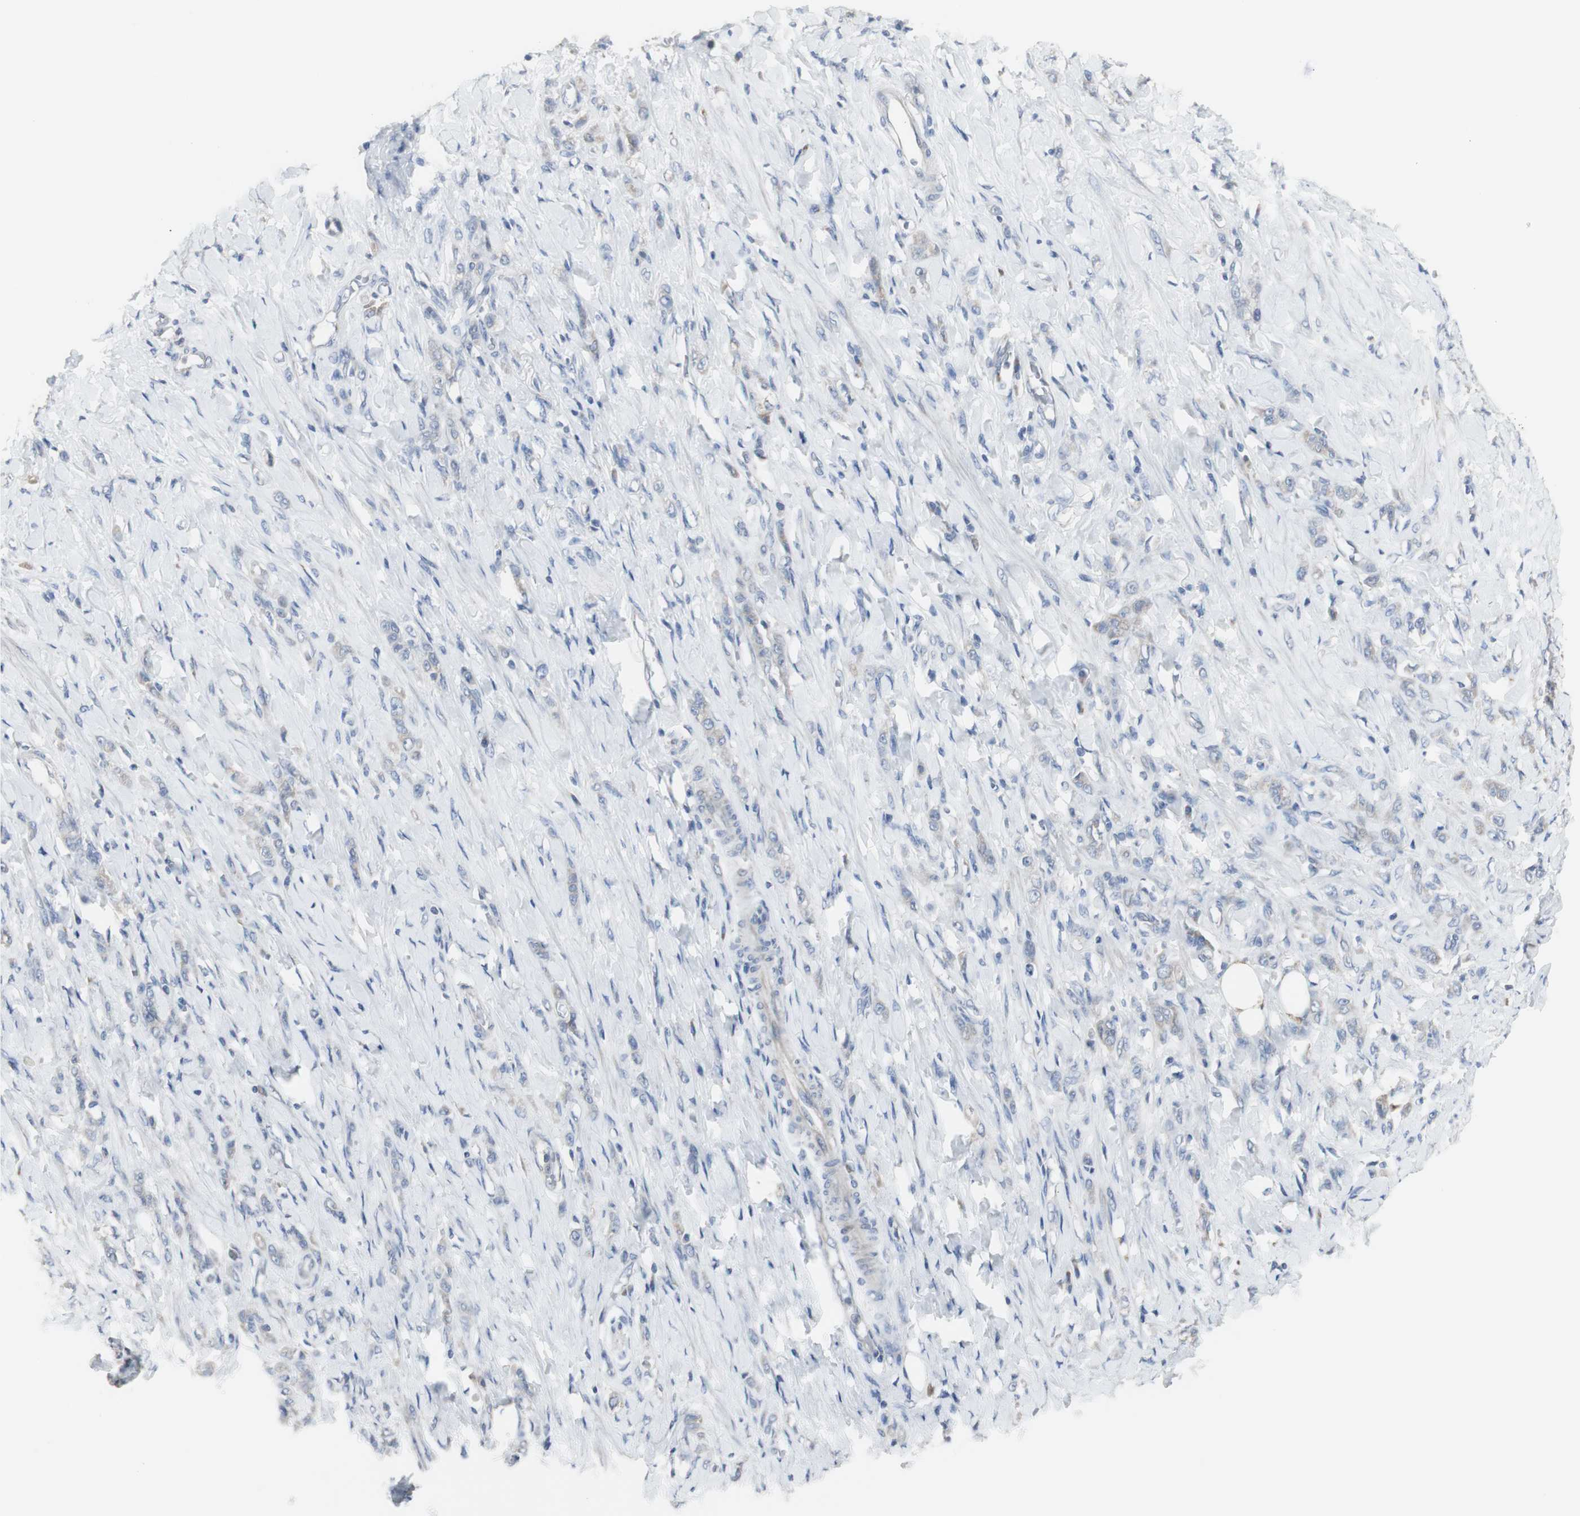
{"staining": {"intensity": "negative", "quantity": "none", "location": "none"}, "tissue": "stomach cancer", "cell_type": "Tumor cells", "image_type": "cancer", "snomed": [{"axis": "morphology", "description": "Adenocarcinoma, NOS"}, {"axis": "topography", "description": "Stomach"}], "caption": "The histopathology image shows no significant expression in tumor cells of stomach cancer (adenocarcinoma).", "gene": "C3orf52", "patient": {"sex": "male", "age": 82}}